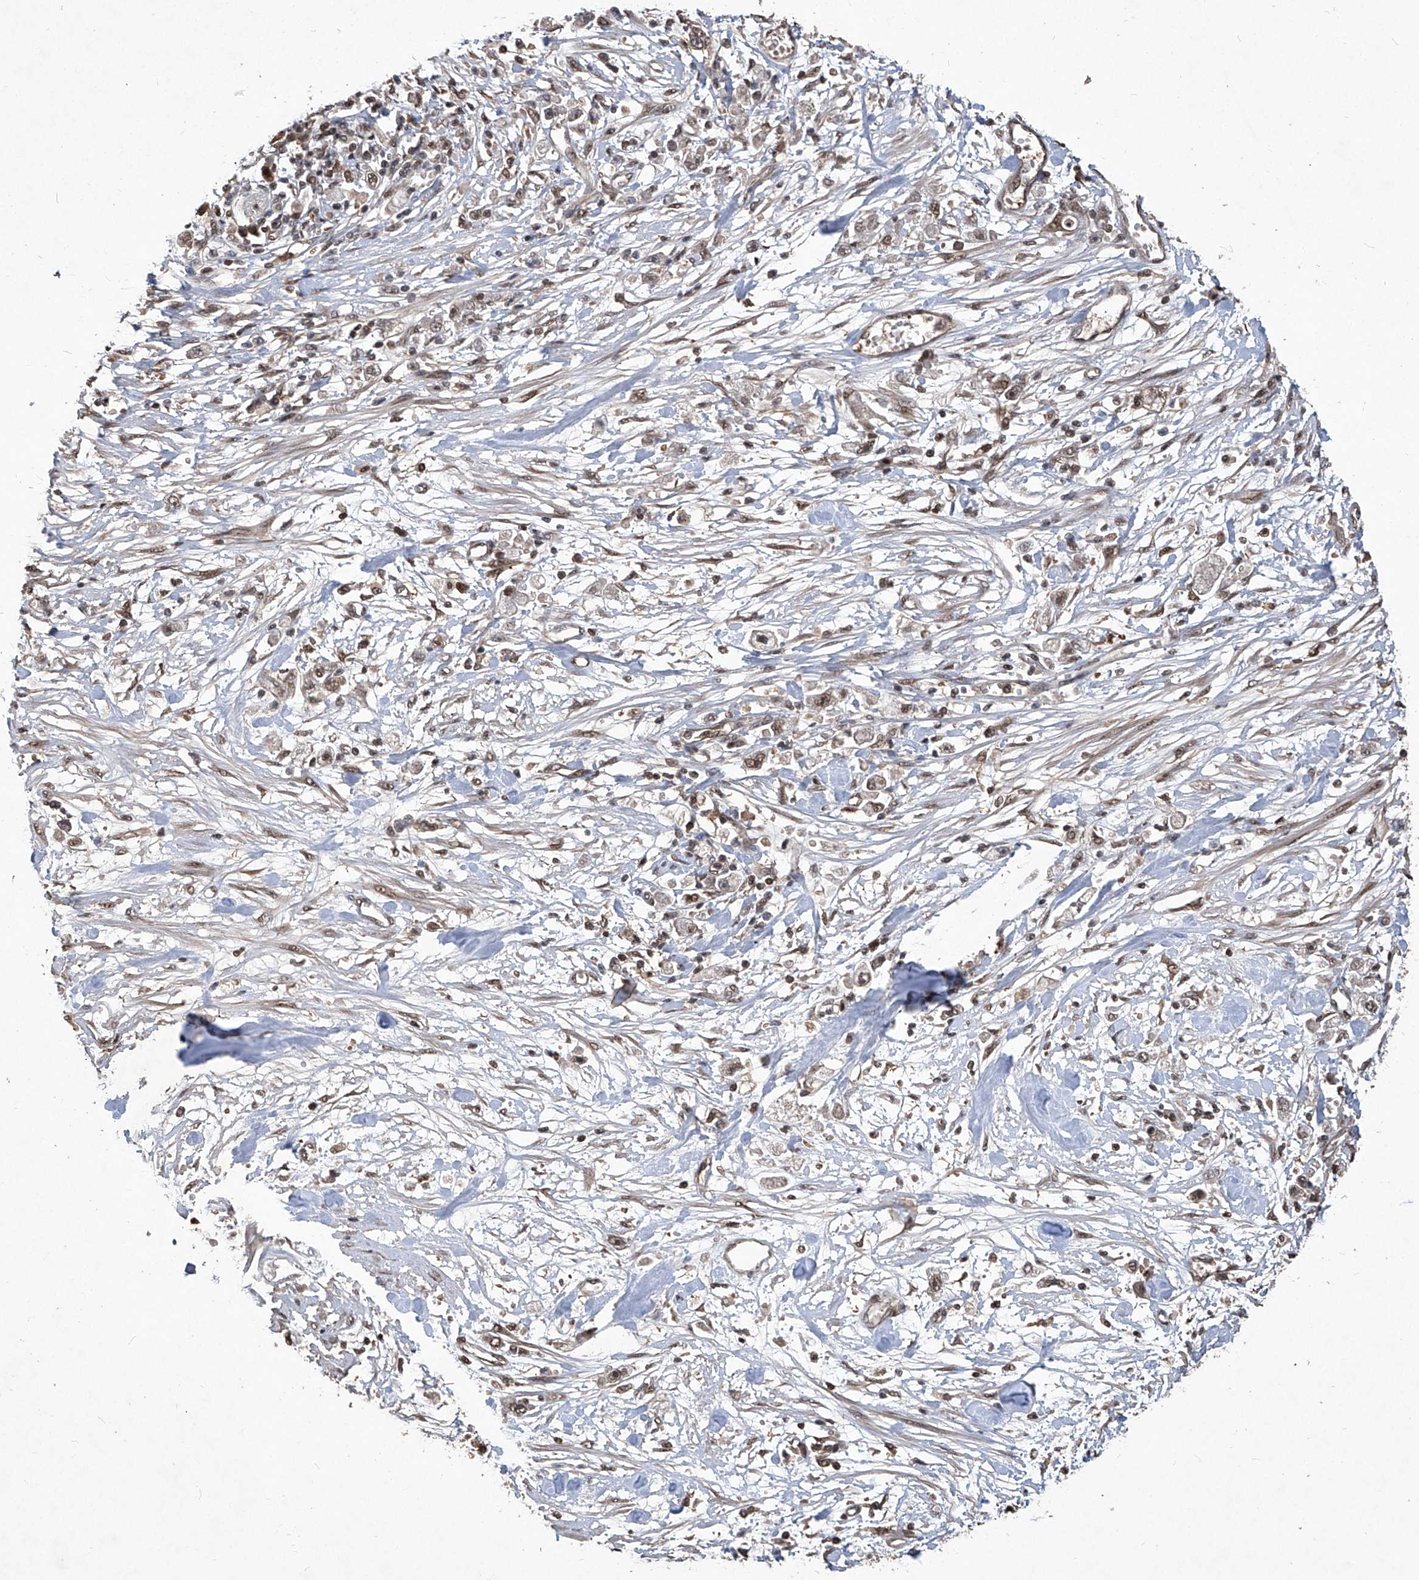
{"staining": {"intensity": "weak", "quantity": ">75%", "location": "nuclear"}, "tissue": "stomach cancer", "cell_type": "Tumor cells", "image_type": "cancer", "snomed": [{"axis": "morphology", "description": "Adenocarcinoma, NOS"}, {"axis": "topography", "description": "Stomach"}], "caption": "The photomicrograph reveals staining of stomach cancer, revealing weak nuclear protein staining (brown color) within tumor cells.", "gene": "PSMB1", "patient": {"sex": "female", "age": 59}}